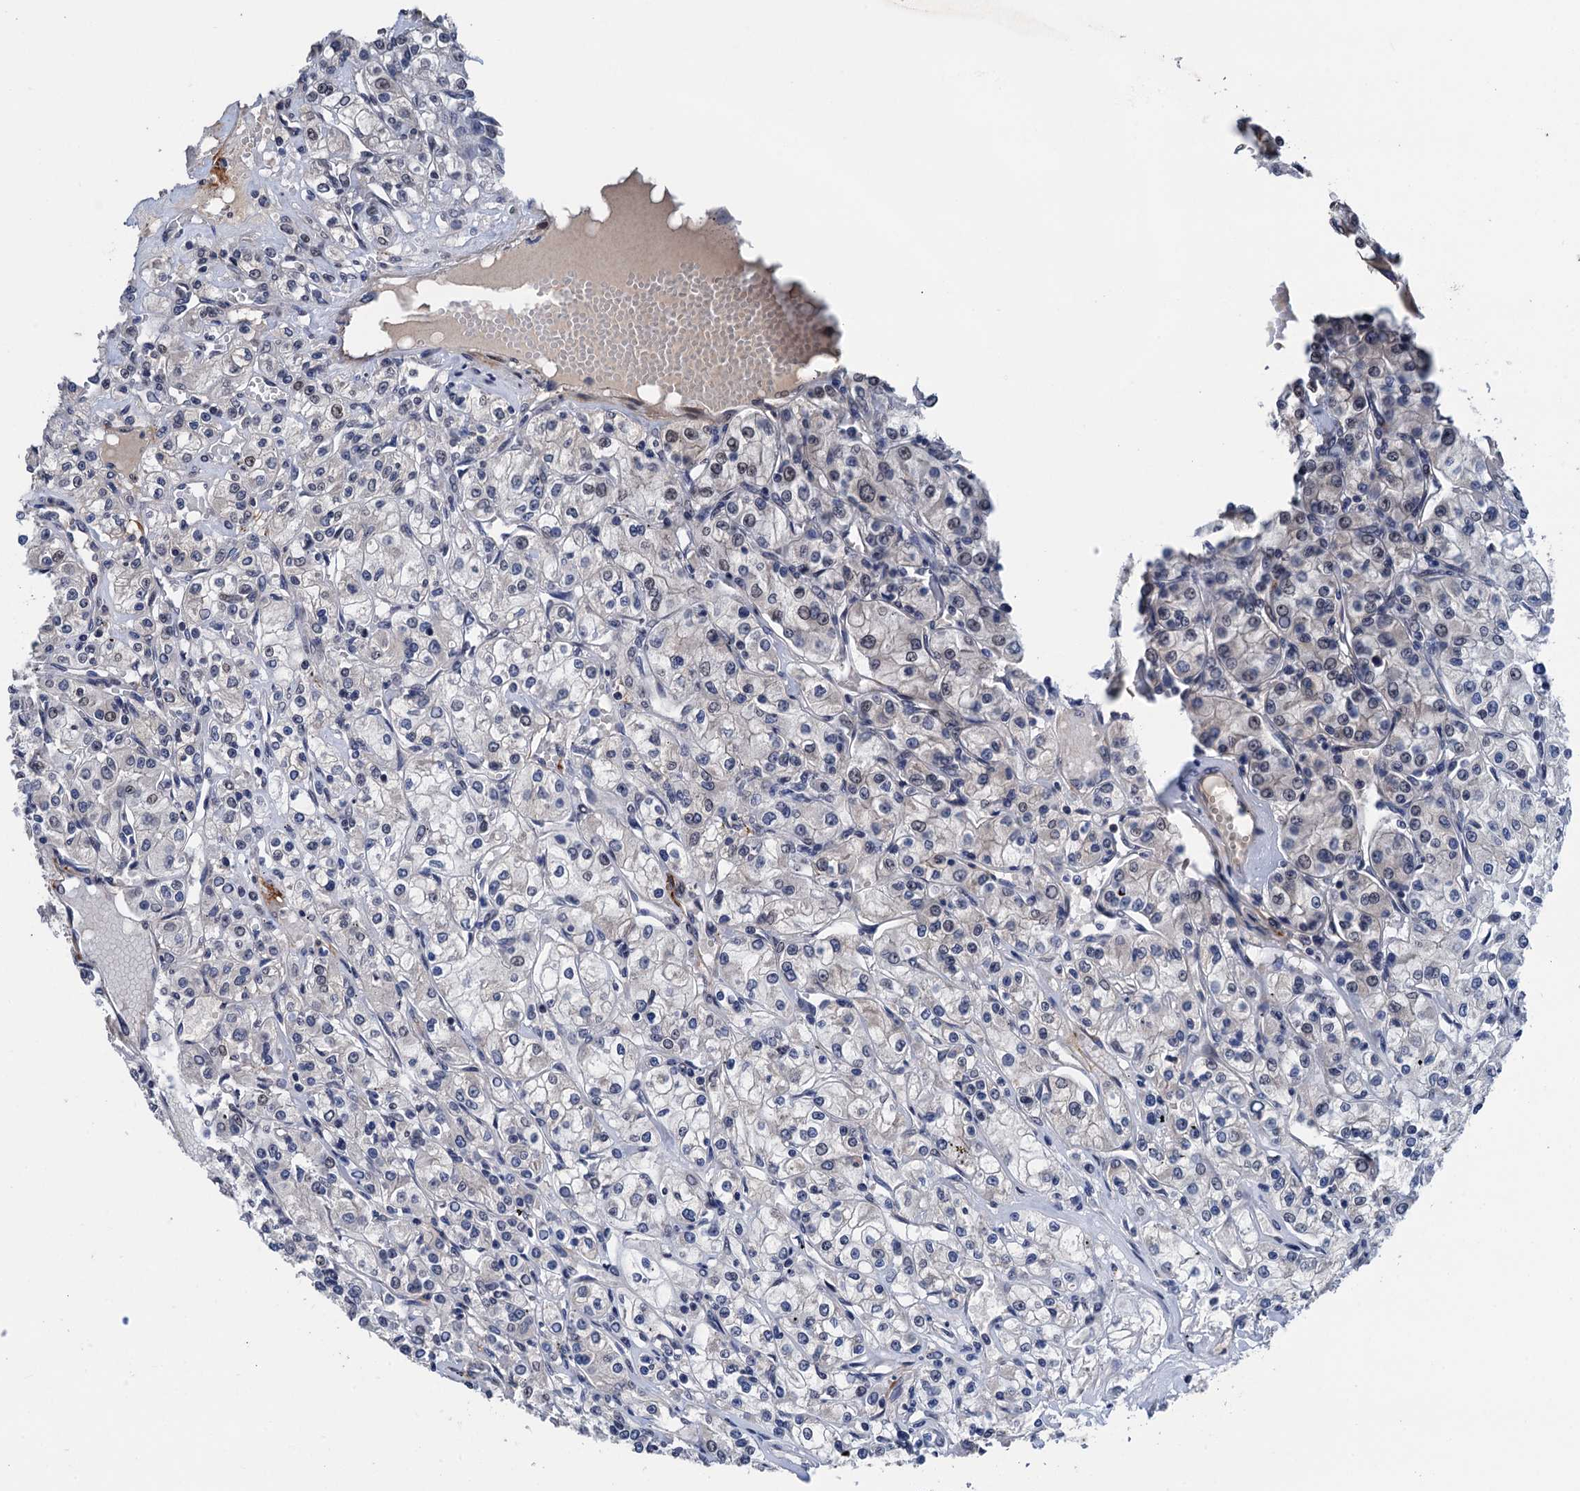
{"staining": {"intensity": "negative", "quantity": "none", "location": "none"}, "tissue": "renal cancer", "cell_type": "Tumor cells", "image_type": "cancer", "snomed": [{"axis": "morphology", "description": "Adenocarcinoma, NOS"}, {"axis": "topography", "description": "Kidney"}], "caption": "Human adenocarcinoma (renal) stained for a protein using immunohistochemistry exhibits no positivity in tumor cells.", "gene": "ART5", "patient": {"sex": "female", "age": 59}}